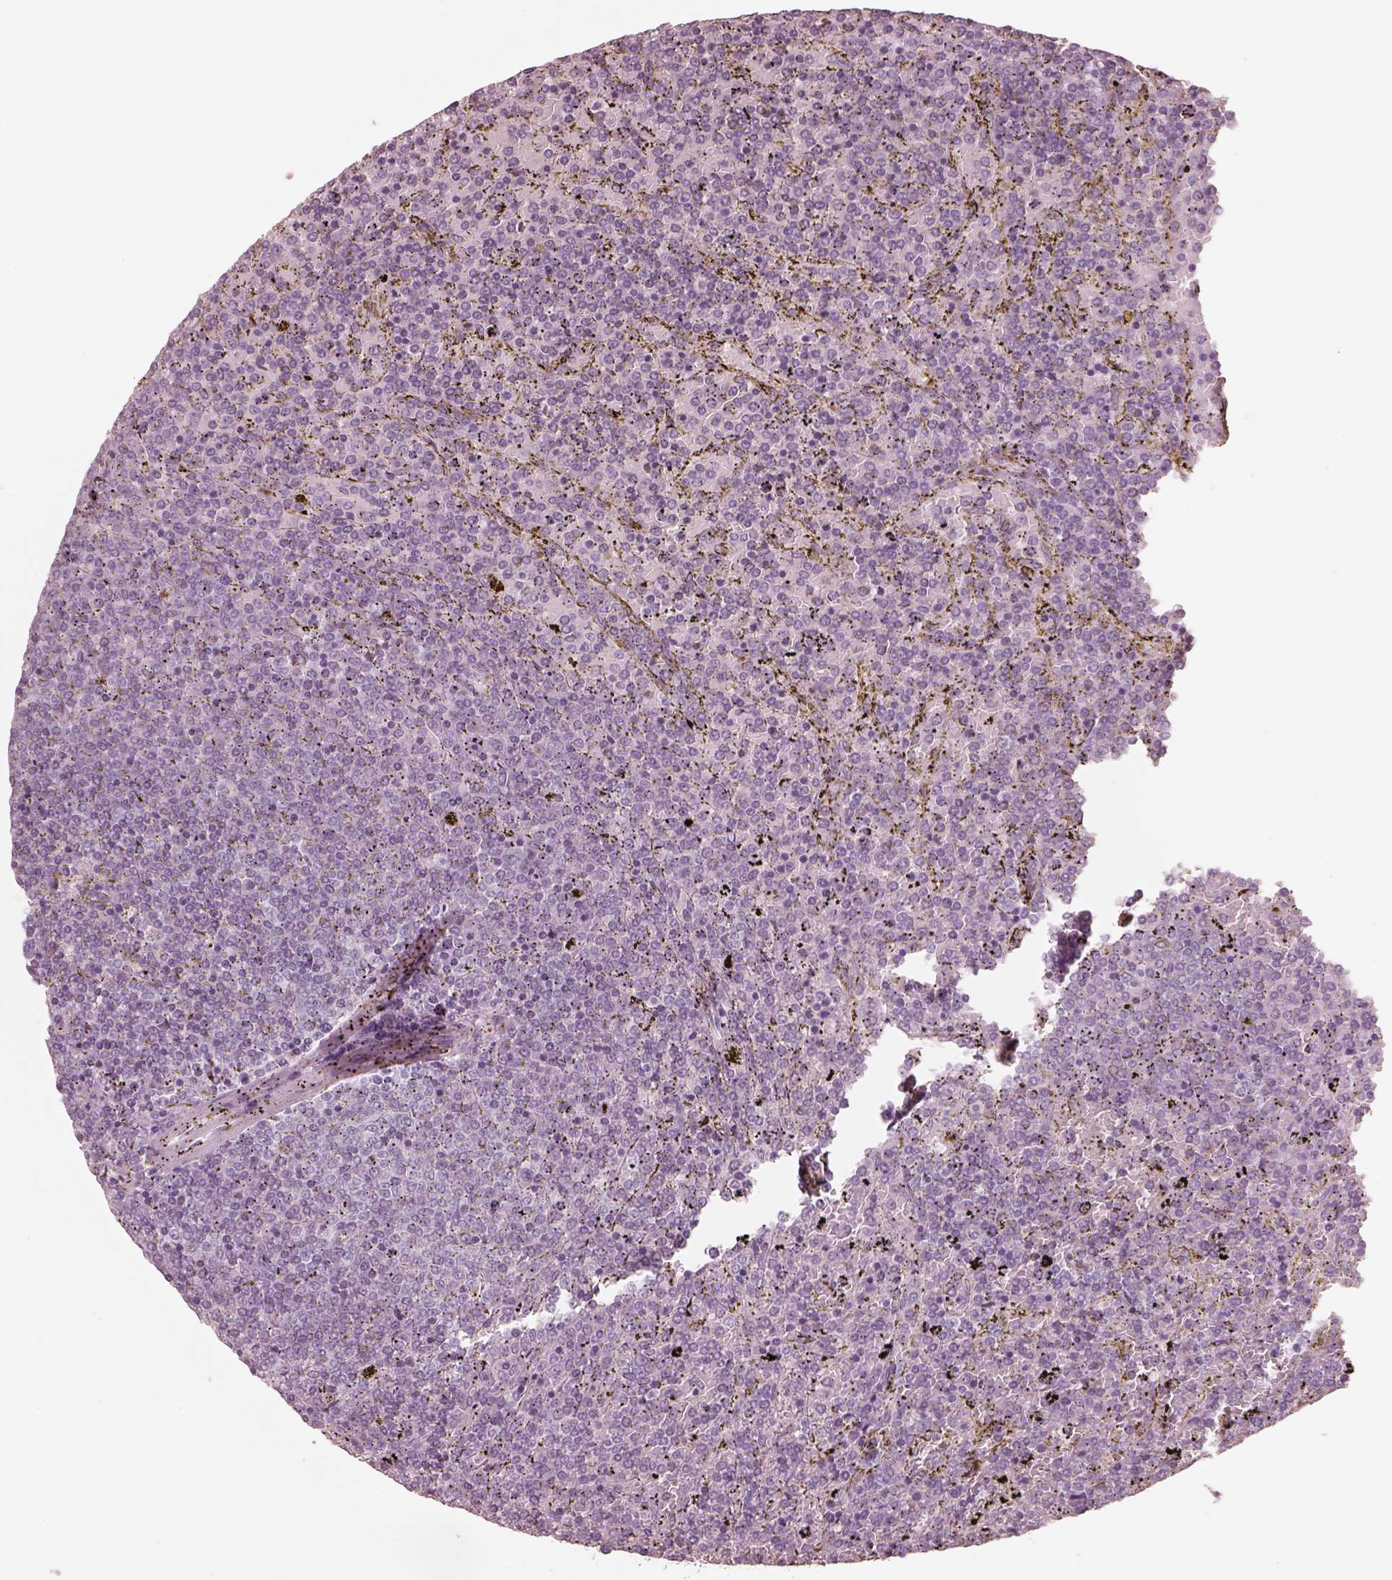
{"staining": {"intensity": "negative", "quantity": "none", "location": "none"}, "tissue": "lymphoma", "cell_type": "Tumor cells", "image_type": "cancer", "snomed": [{"axis": "morphology", "description": "Malignant lymphoma, non-Hodgkin's type, Low grade"}, {"axis": "topography", "description": "Spleen"}], "caption": "High magnification brightfield microscopy of low-grade malignant lymphoma, non-Hodgkin's type stained with DAB (brown) and counterstained with hematoxylin (blue): tumor cells show no significant positivity. (DAB immunohistochemistry, high magnification).", "gene": "KRTAP24-1", "patient": {"sex": "female", "age": 77}}